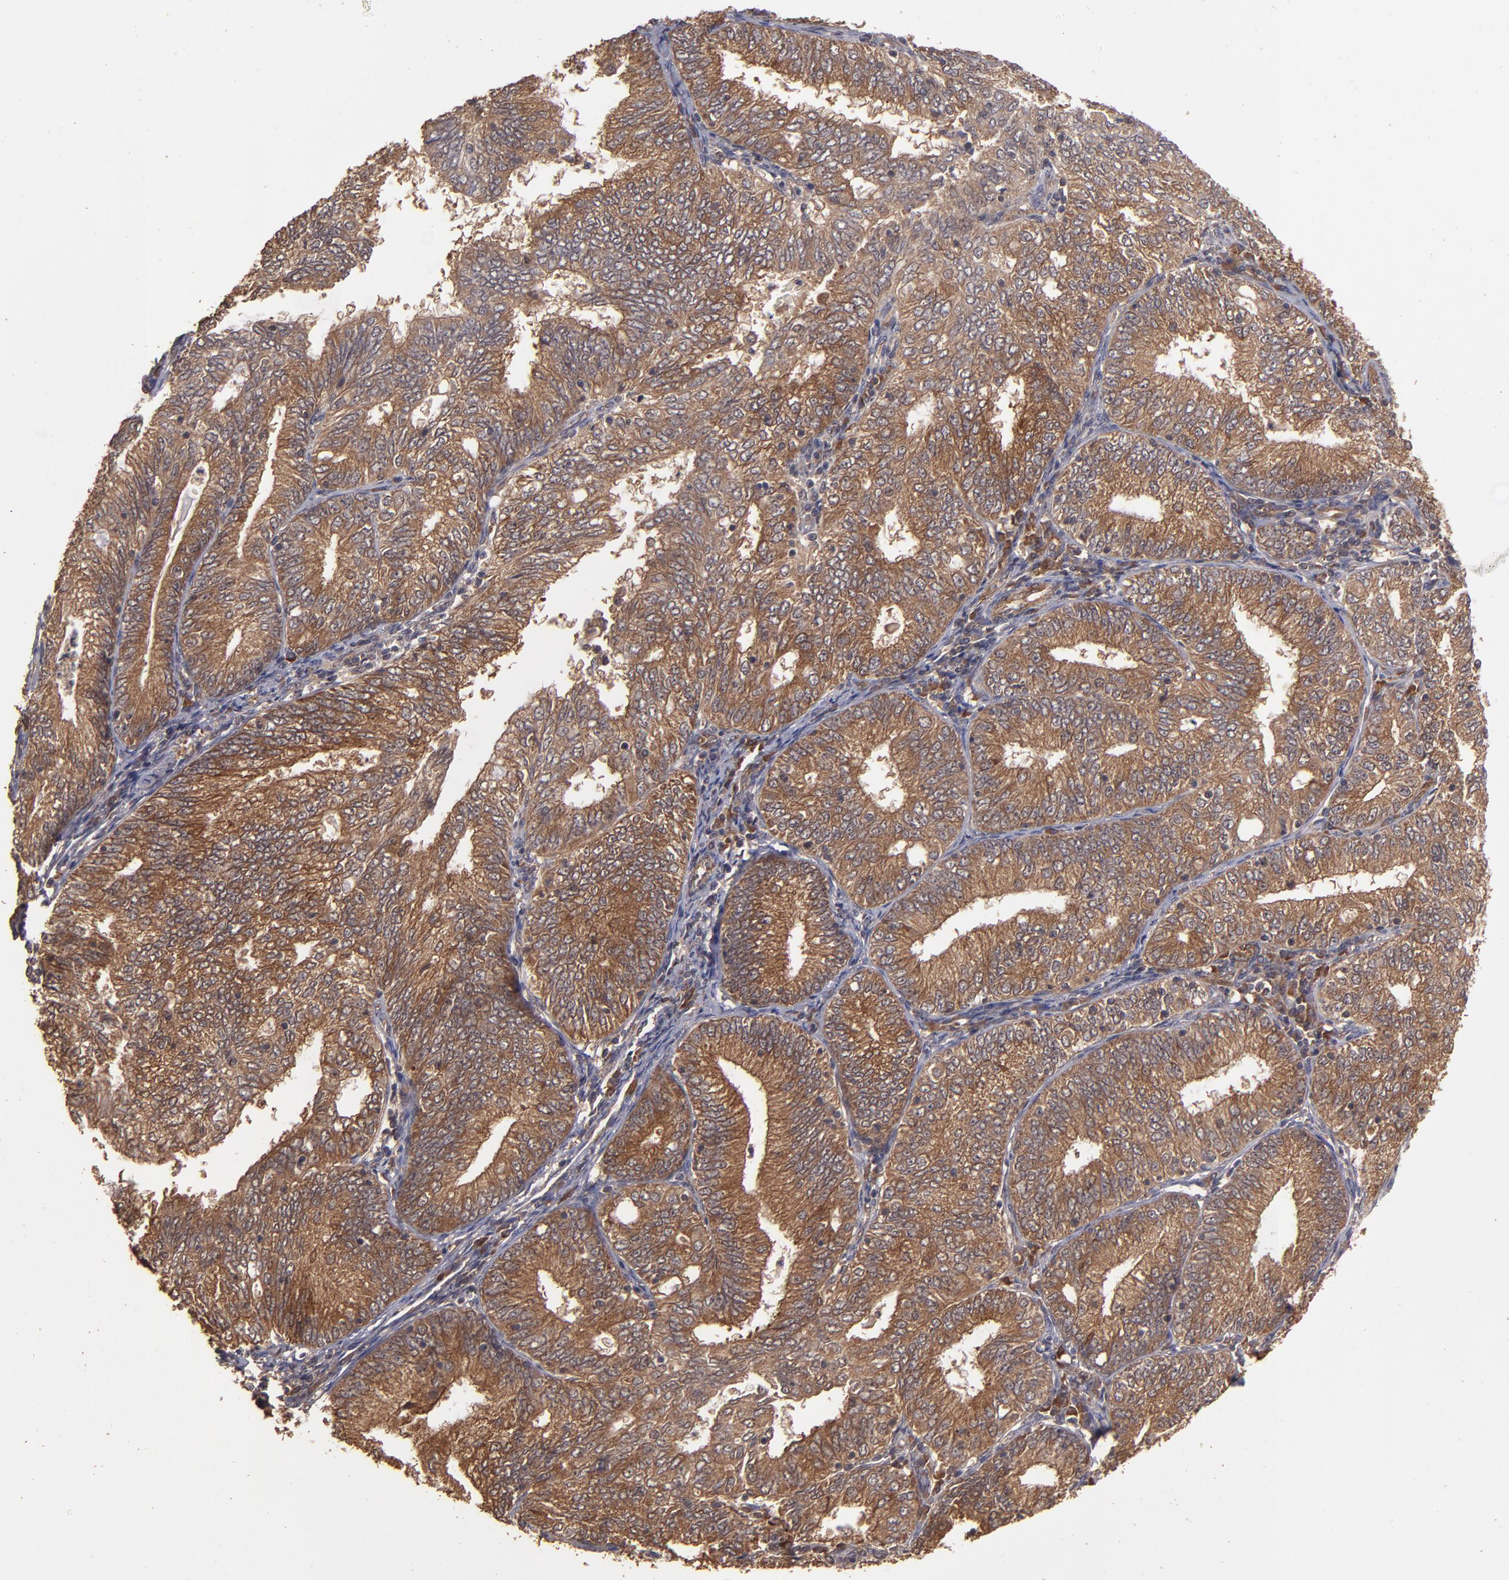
{"staining": {"intensity": "strong", "quantity": ">75%", "location": "cytoplasmic/membranous"}, "tissue": "endometrial cancer", "cell_type": "Tumor cells", "image_type": "cancer", "snomed": [{"axis": "morphology", "description": "Adenocarcinoma, NOS"}, {"axis": "topography", "description": "Endometrium"}], "caption": "An immunohistochemistry histopathology image of tumor tissue is shown. Protein staining in brown highlights strong cytoplasmic/membranous positivity in adenocarcinoma (endometrial) within tumor cells.", "gene": "TXNDC16", "patient": {"sex": "female", "age": 69}}